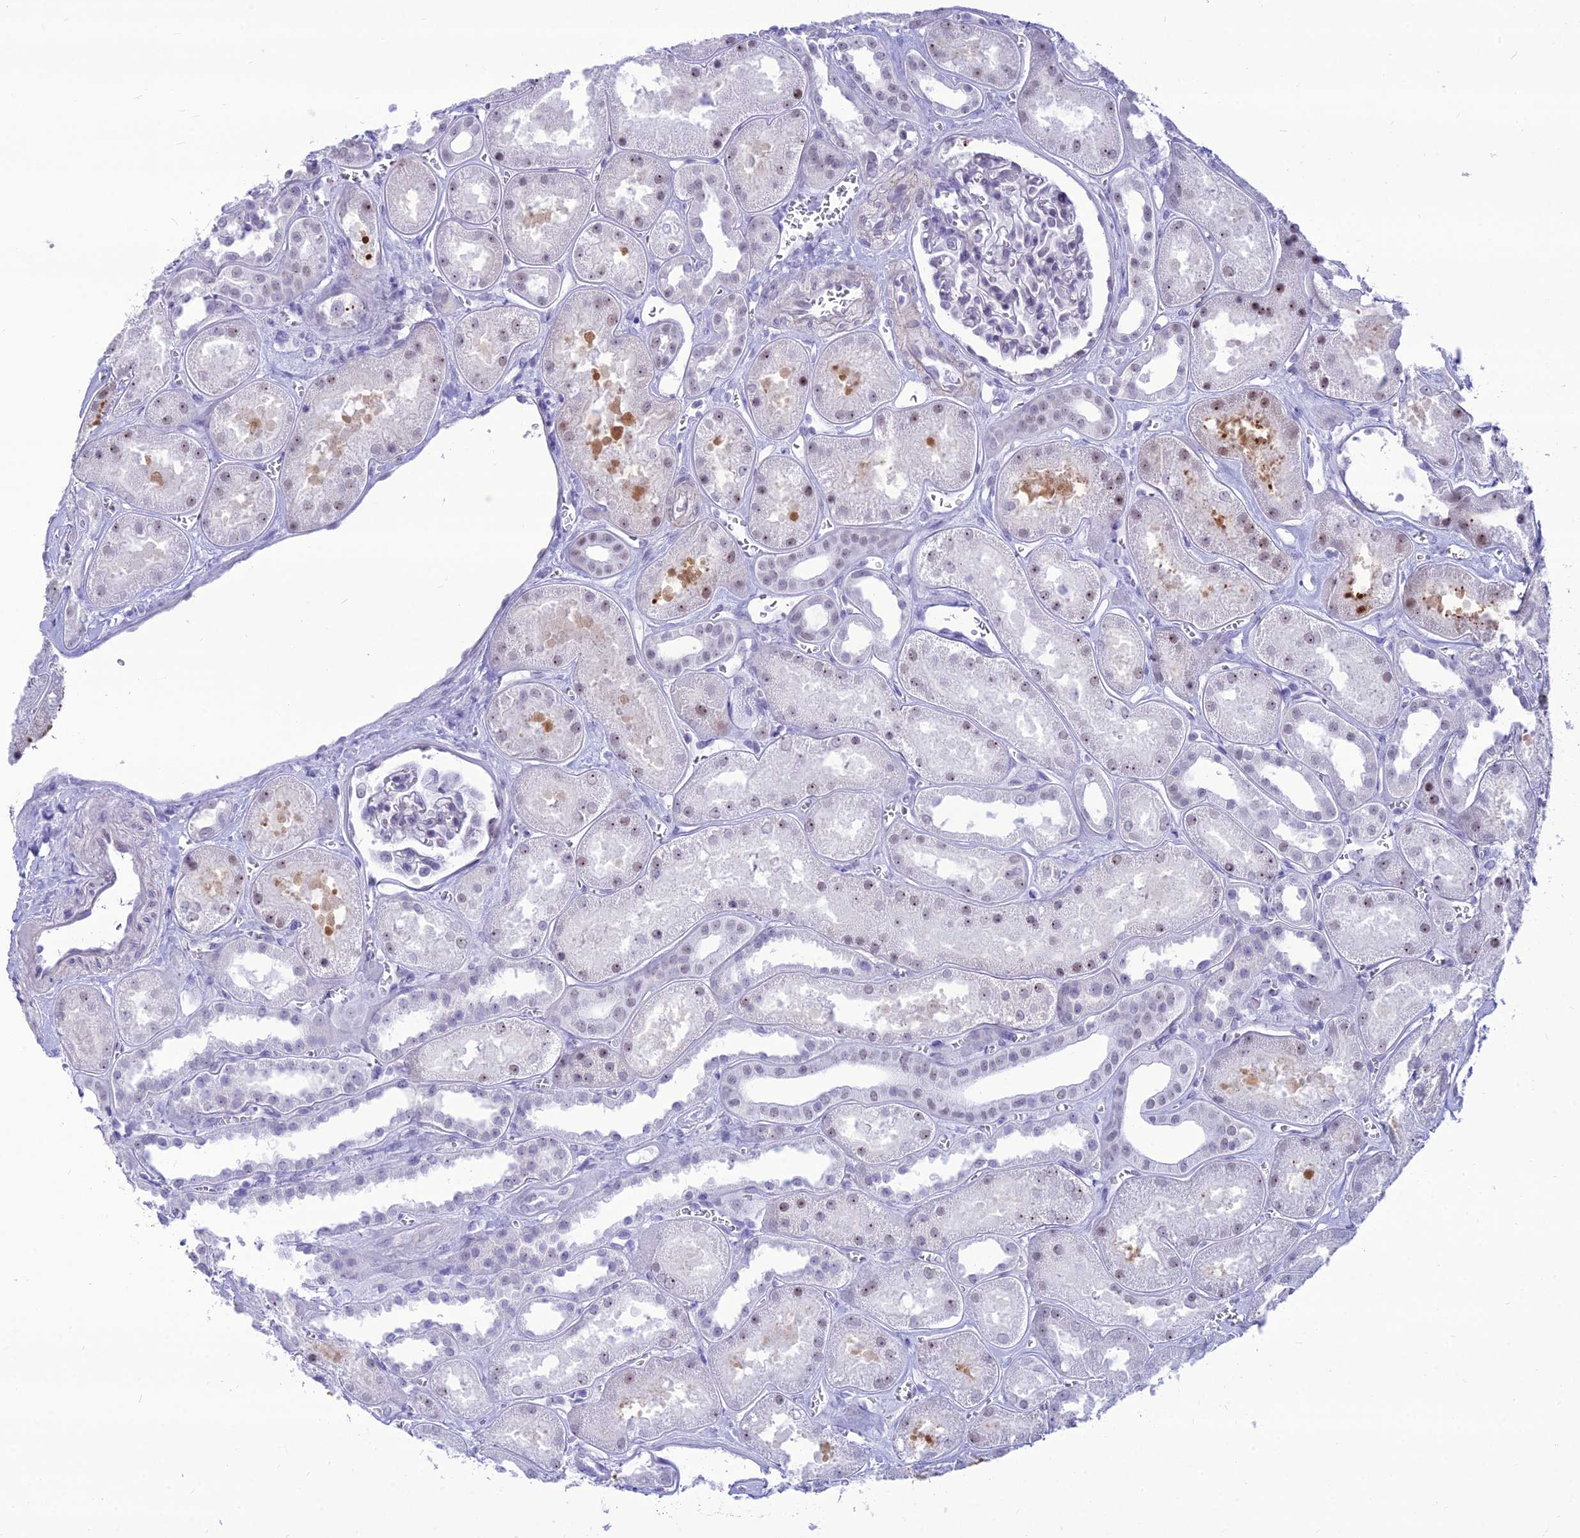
{"staining": {"intensity": "negative", "quantity": "none", "location": "none"}, "tissue": "kidney", "cell_type": "Cells in glomeruli", "image_type": "normal", "snomed": [{"axis": "morphology", "description": "Normal tissue, NOS"}, {"axis": "morphology", "description": "Adenocarcinoma, NOS"}, {"axis": "topography", "description": "Kidney"}], "caption": "The IHC histopathology image has no significant positivity in cells in glomeruli of kidney. (DAB (3,3'-diaminobenzidine) immunohistochemistry (IHC) visualized using brightfield microscopy, high magnification).", "gene": "DHX40", "patient": {"sex": "female", "age": 68}}